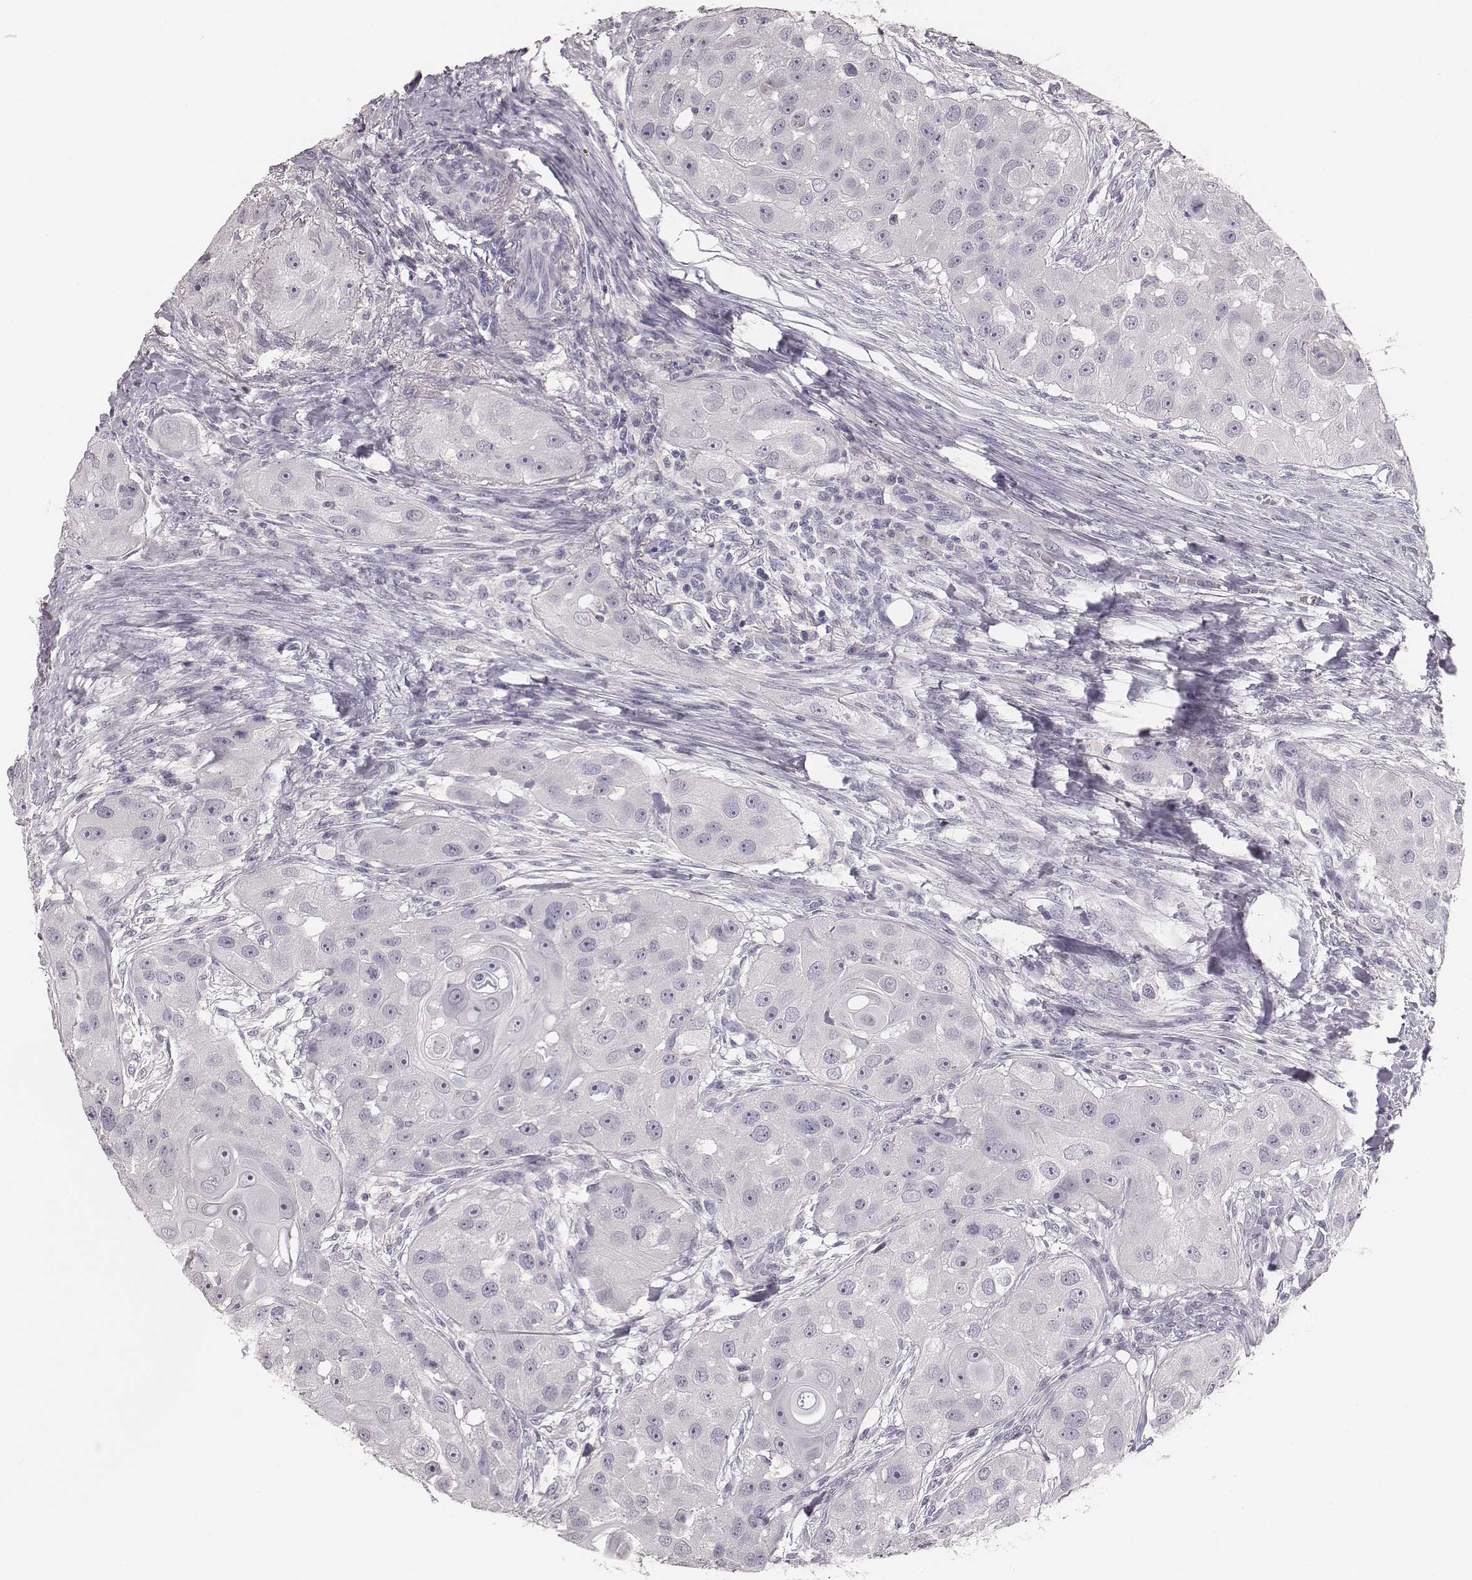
{"staining": {"intensity": "negative", "quantity": "none", "location": "none"}, "tissue": "head and neck cancer", "cell_type": "Tumor cells", "image_type": "cancer", "snomed": [{"axis": "morphology", "description": "Squamous cell carcinoma, NOS"}, {"axis": "topography", "description": "Head-Neck"}], "caption": "This is a photomicrograph of immunohistochemistry staining of head and neck squamous cell carcinoma, which shows no expression in tumor cells. (Brightfield microscopy of DAB (3,3'-diaminobenzidine) IHC at high magnification).", "gene": "MYH6", "patient": {"sex": "male", "age": 51}}